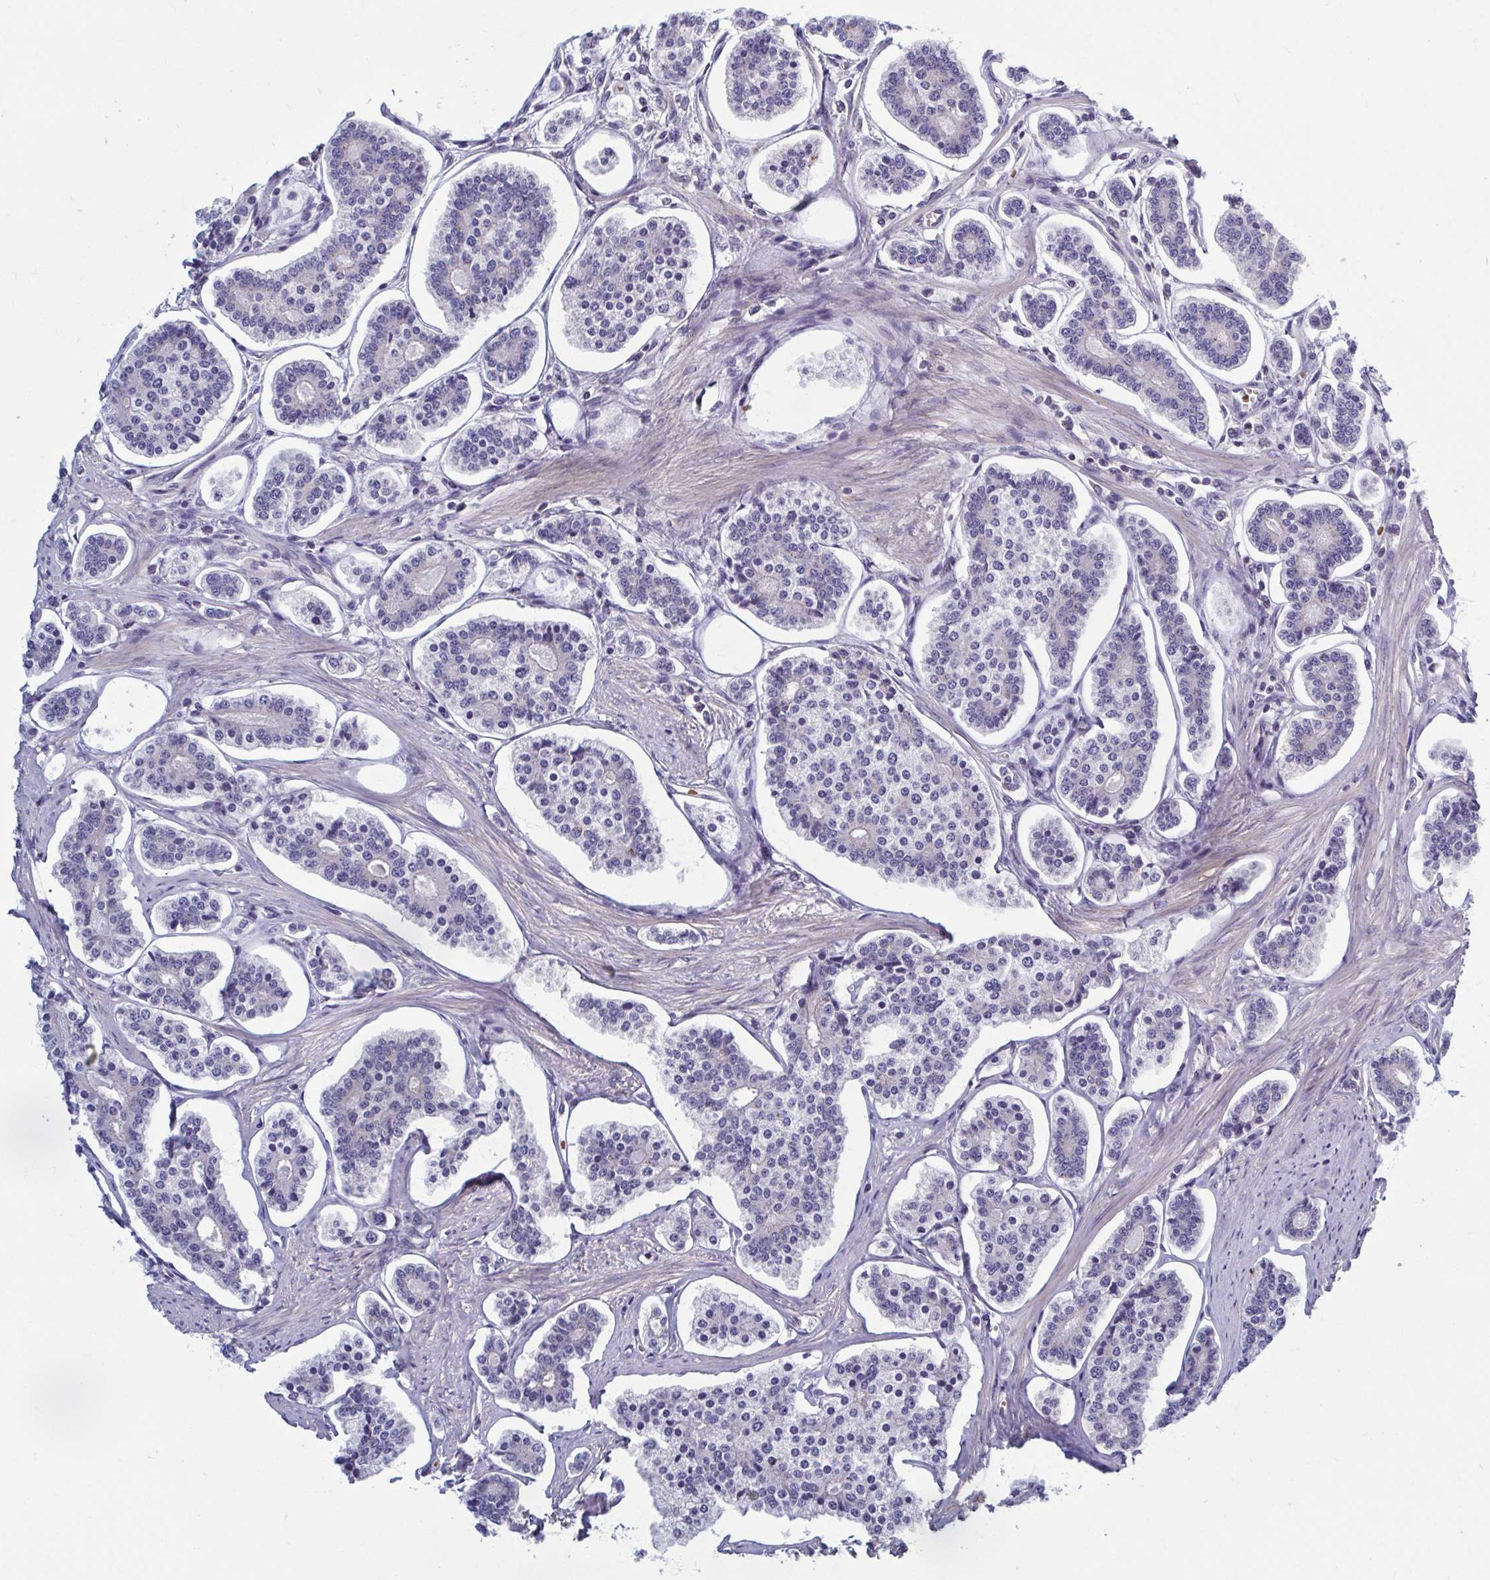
{"staining": {"intensity": "negative", "quantity": "none", "location": "none"}, "tissue": "carcinoid", "cell_type": "Tumor cells", "image_type": "cancer", "snomed": [{"axis": "morphology", "description": "Carcinoid, malignant, NOS"}, {"axis": "topography", "description": "Small intestine"}], "caption": "This is a histopathology image of immunohistochemistry (IHC) staining of carcinoid, which shows no expression in tumor cells.", "gene": "LRRC38", "patient": {"sex": "female", "age": 65}}